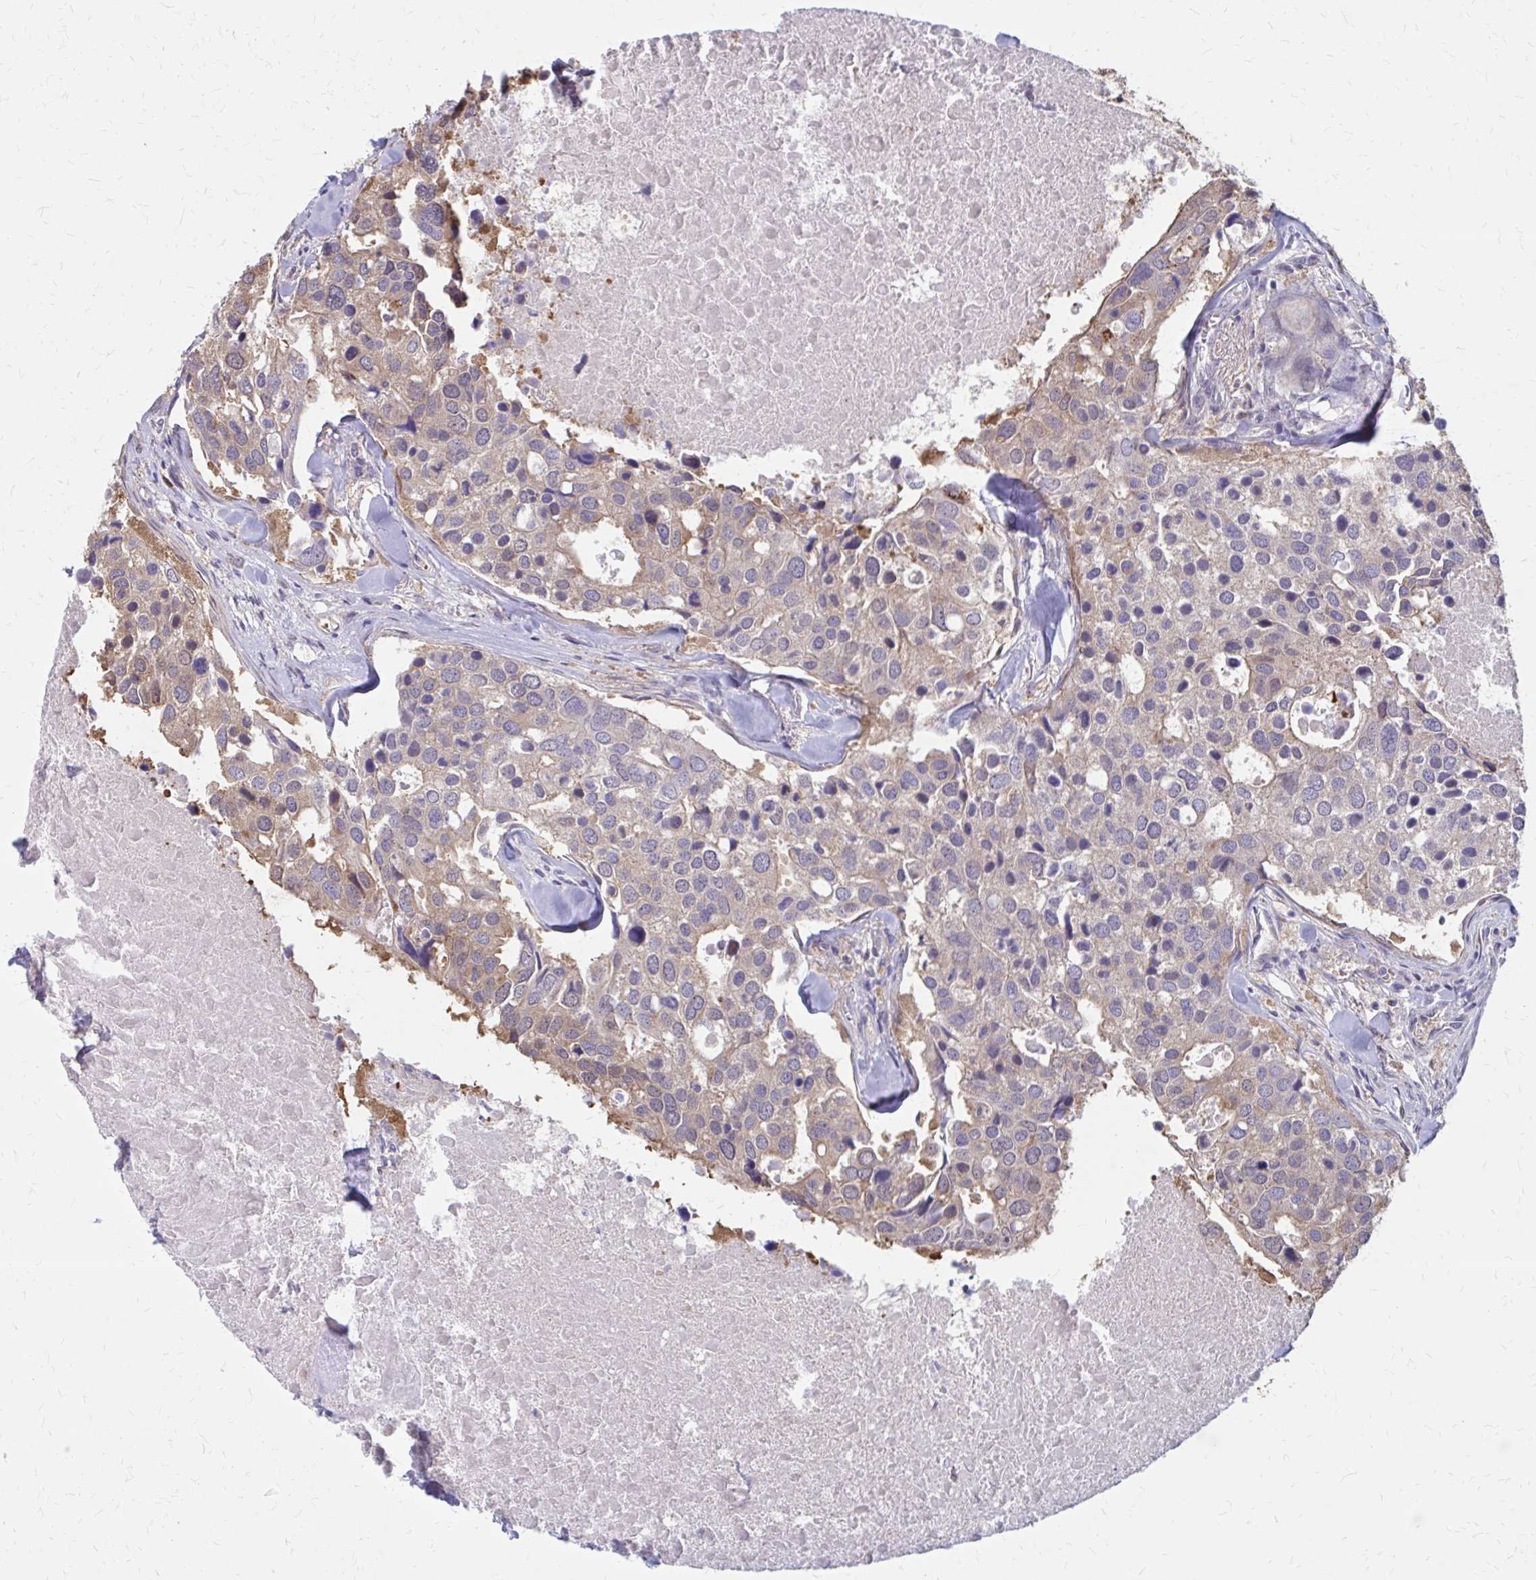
{"staining": {"intensity": "weak", "quantity": "25%-75%", "location": "cytoplasmic/membranous"}, "tissue": "breast cancer", "cell_type": "Tumor cells", "image_type": "cancer", "snomed": [{"axis": "morphology", "description": "Duct carcinoma"}, {"axis": "topography", "description": "Breast"}], "caption": "About 25%-75% of tumor cells in breast cancer (intraductal carcinoma) show weak cytoplasmic/membranous protein positivity as visualized by brown immunohistochemical staining.", "gene": "IFI44L", "patient": {"sex": "female", "age": 83}}